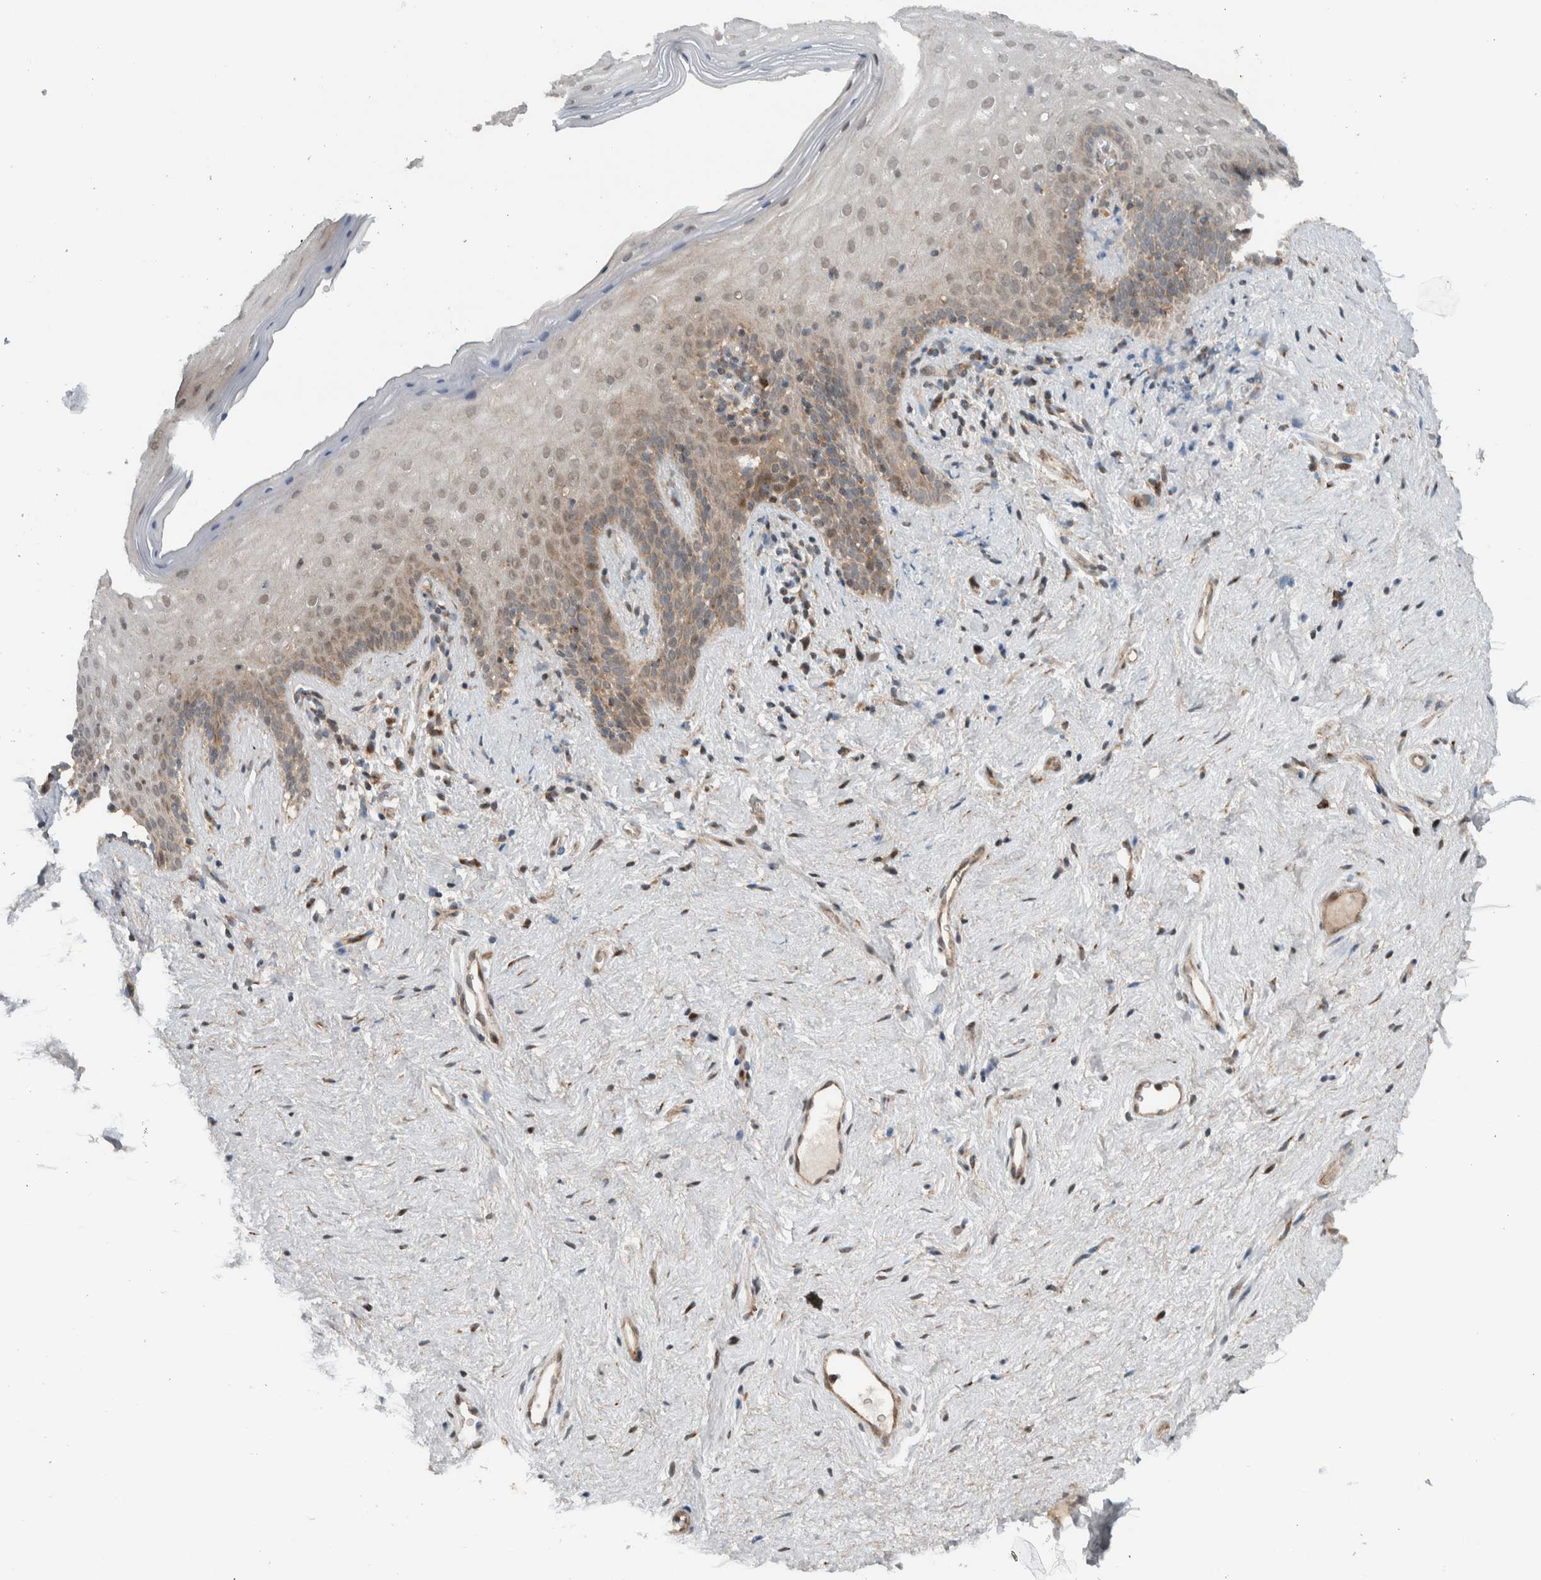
{"staining": {"intensity": "moderate", "quantity": "25%-75%", "location": "cytoplasmic/membranous"}, "tissue": "vagina", "cell_type": "Squamous epithelial cells", "image_type": "normal", "snomed": [{"axis": "morphology", "description": "Normal tissue, NOS"}, {"axis": "topography", "description": "Vagina"}], "caption": "Squamous epithelial cells display medium levels of moderate cytoplasmic/membranous positivity in approximately 25%-75% of cells in normal vagina.", "gene": "KLHL6", "patient": {"sex": "female", "age": 44}}